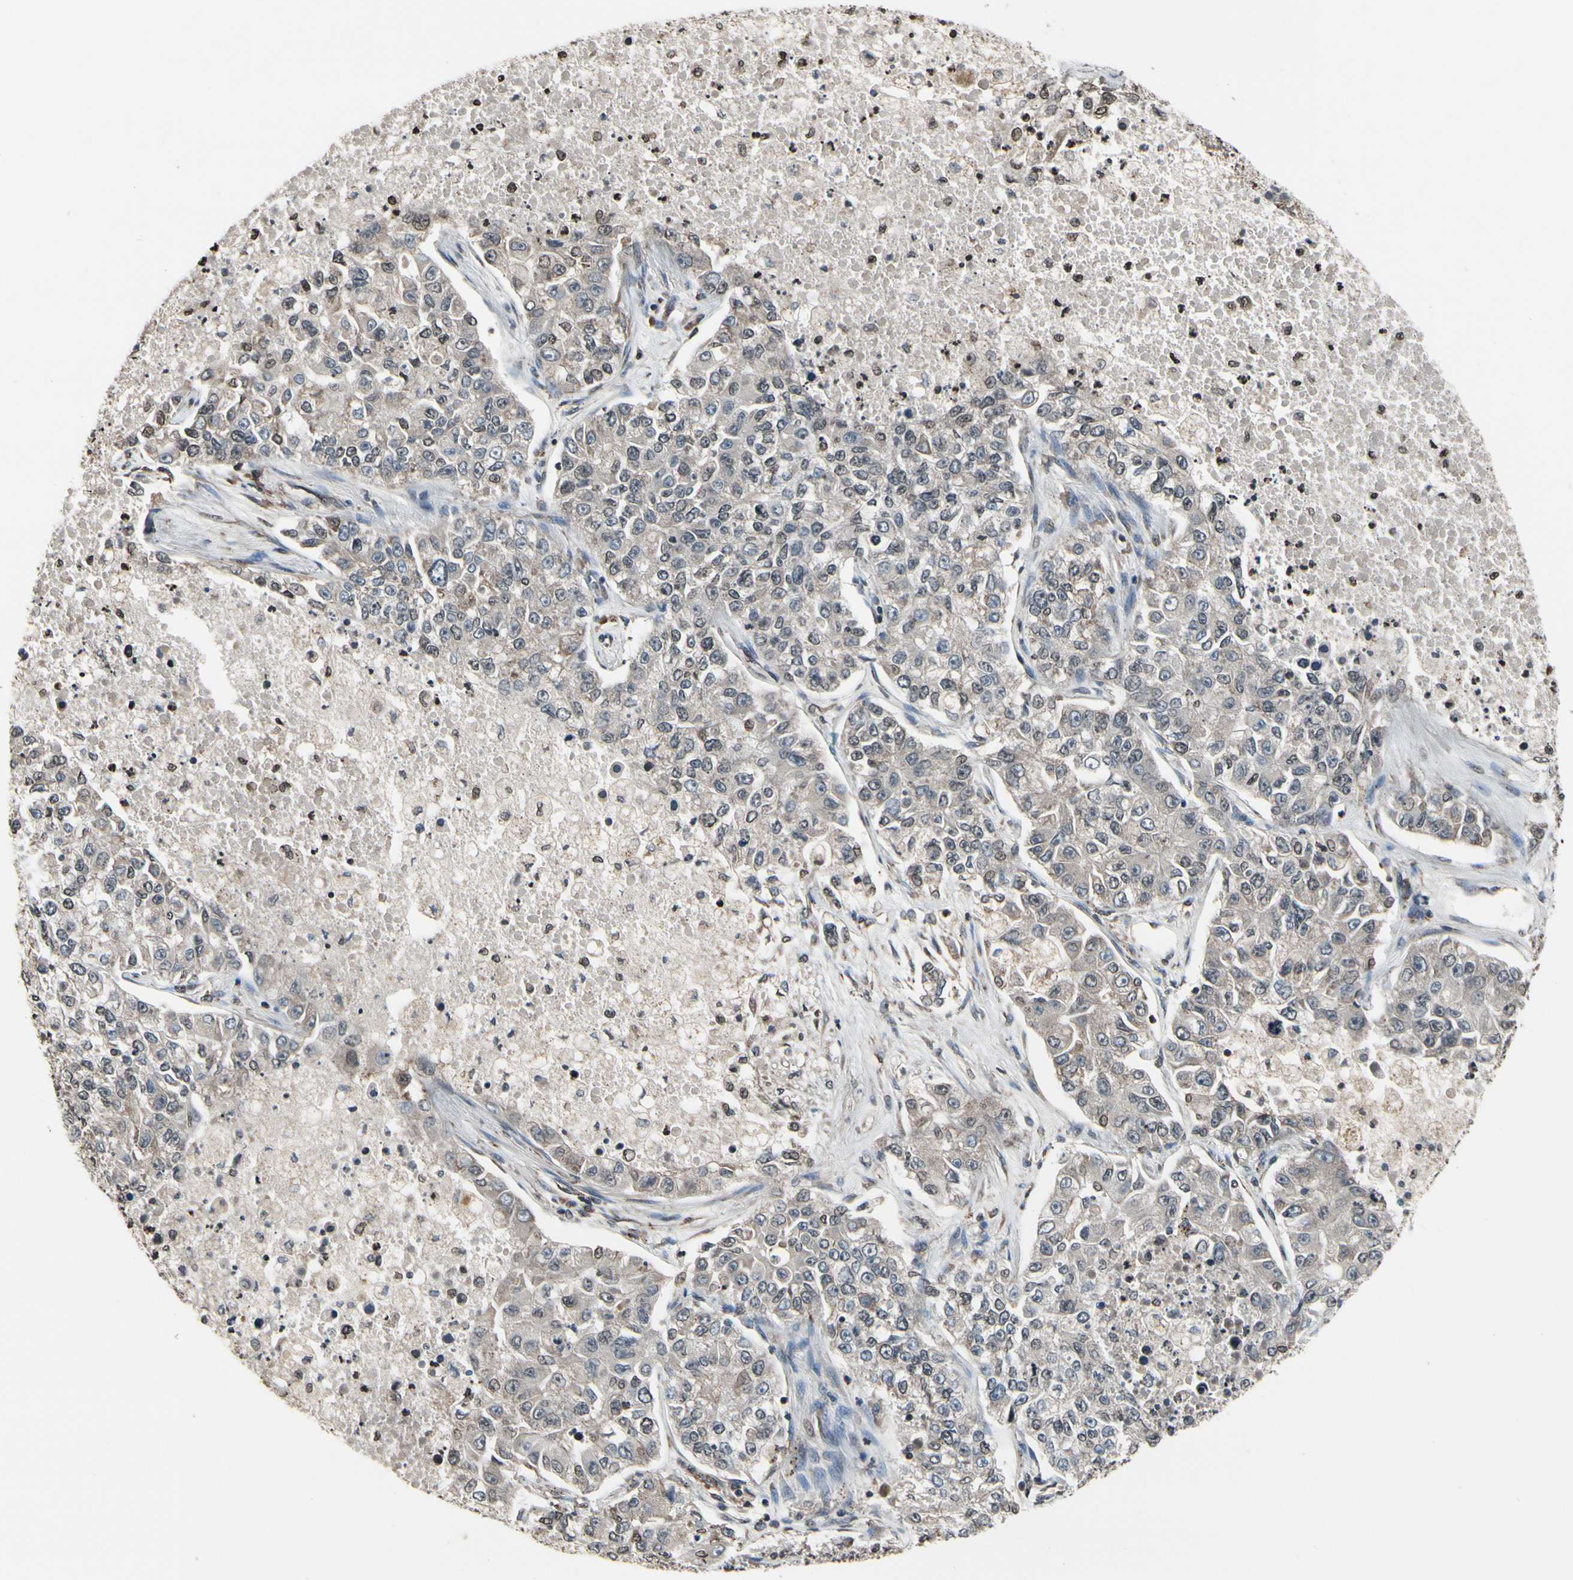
{"staining": {"intensity": "negative", "quantity": "none", "location": "none"}, "tissue": "lung cancer", "cell_type": "Tumor cells", "image_type": "cancer", "snomed": [{"axis": "morphology", "description": "Adenocarcinoma, NOS"}, {"axis": "topography", "description": "Lung"}], "caption": "Photomicrograph shows no protein positivity in tumor cells of lung cancer tissue. The staining is performed using DAB (3,3'-diaminobenzidine) brown chromogen with nuclei counter-stained in using hematoxylin.", "gene": "HIPK2", "patient": {"sex": "male", "age": 49}}